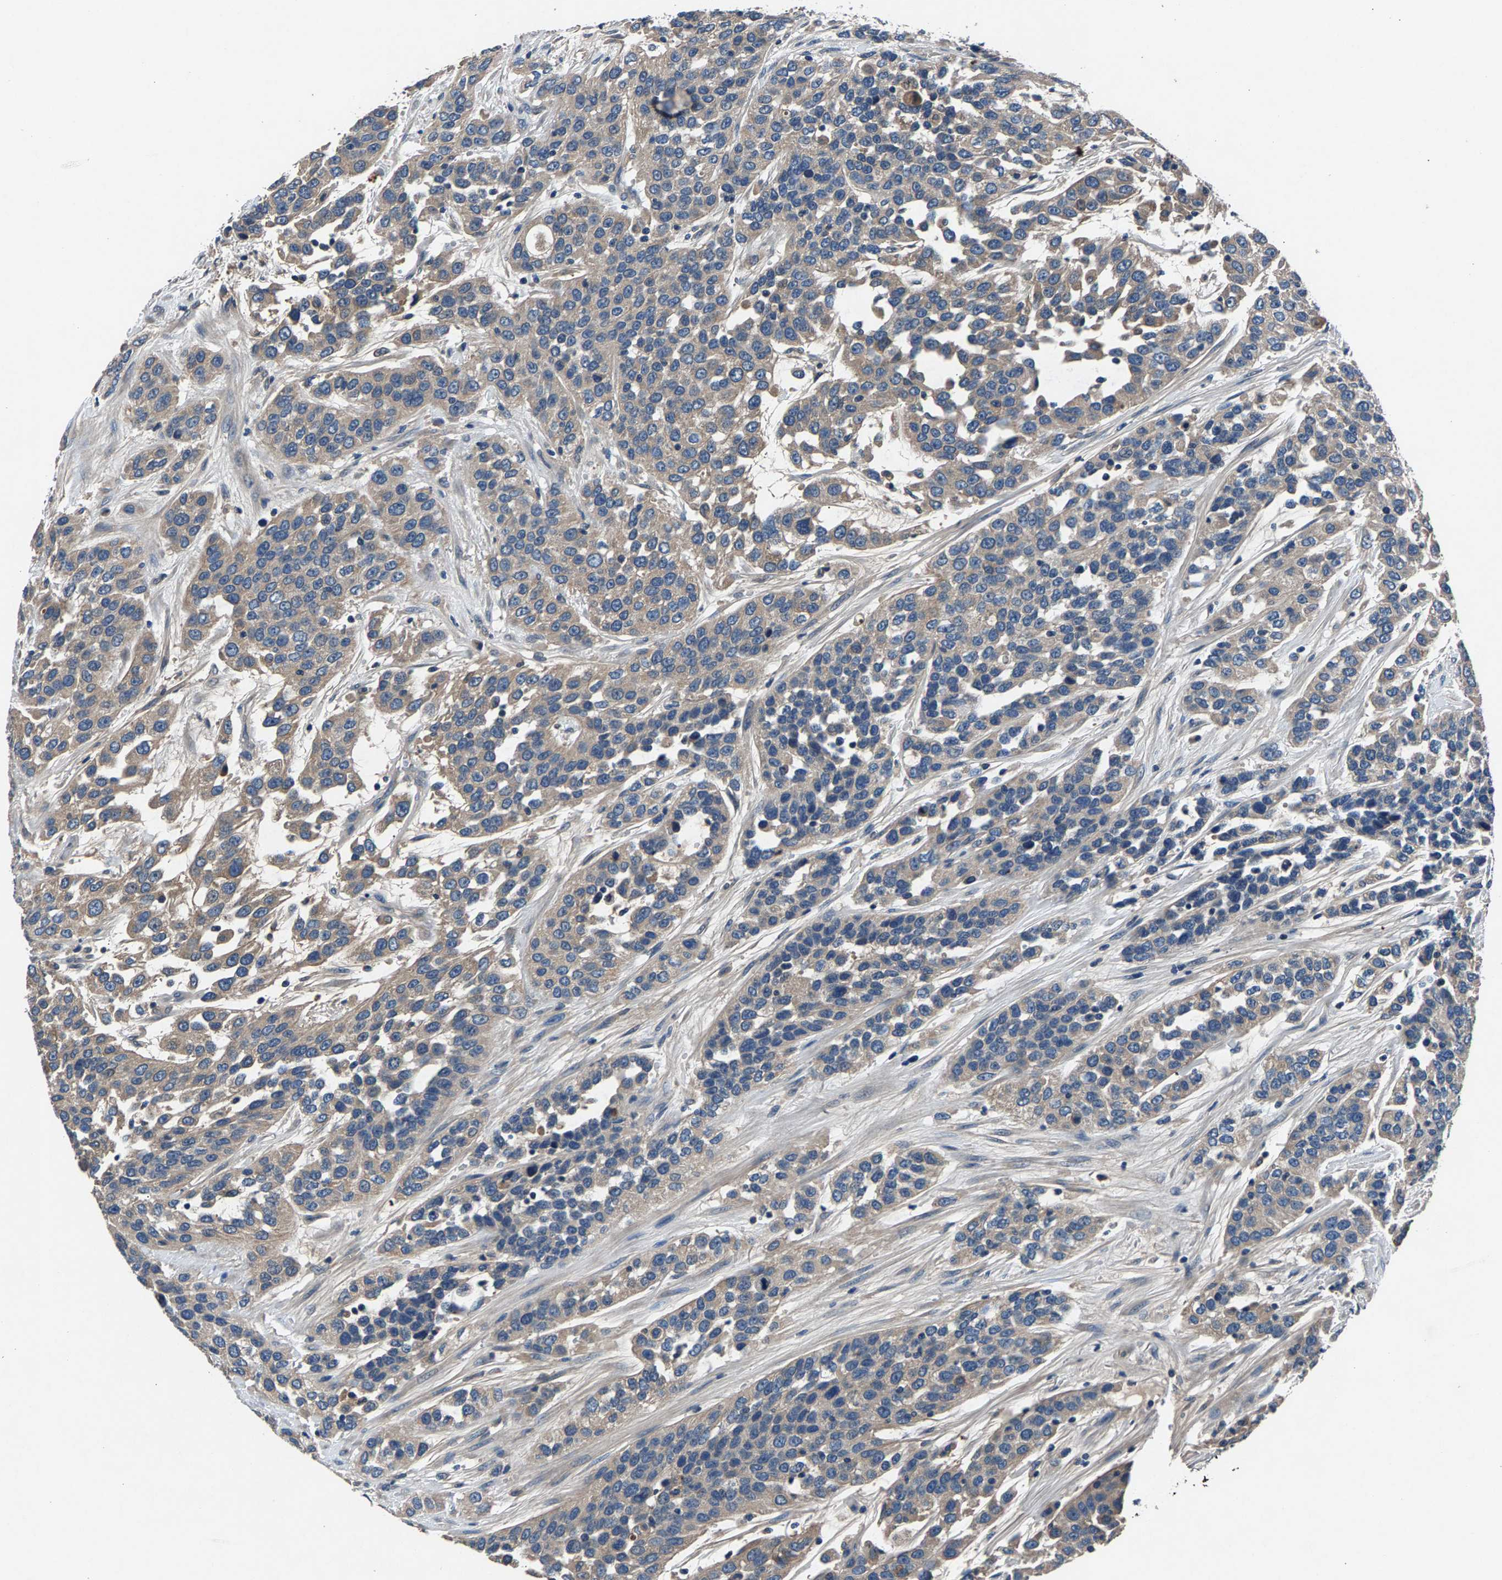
{"staining": {"intensity": "weak", "quantity": "25%-75%", "location": "cytoplasmic/membranous"}, "tissue": "urothelial cancer", "cell_type": "Tumor cells", "image_type": "cancer", "snomed": [{"axis": "morphology", "description": "Urothelial carcinoma, High grade"}, {"axis": "topography", "description": "Urinary bladder"}], "caption": "Urothelial carcinoma (high-grade) was stained to show a protein in brown. There is low levels of weak cytoplasmic/membranous positivity in about 25%-75% of tumor cells.", "gene": "PRXL2C", "patient": {"sex": "female", "age": 80}}